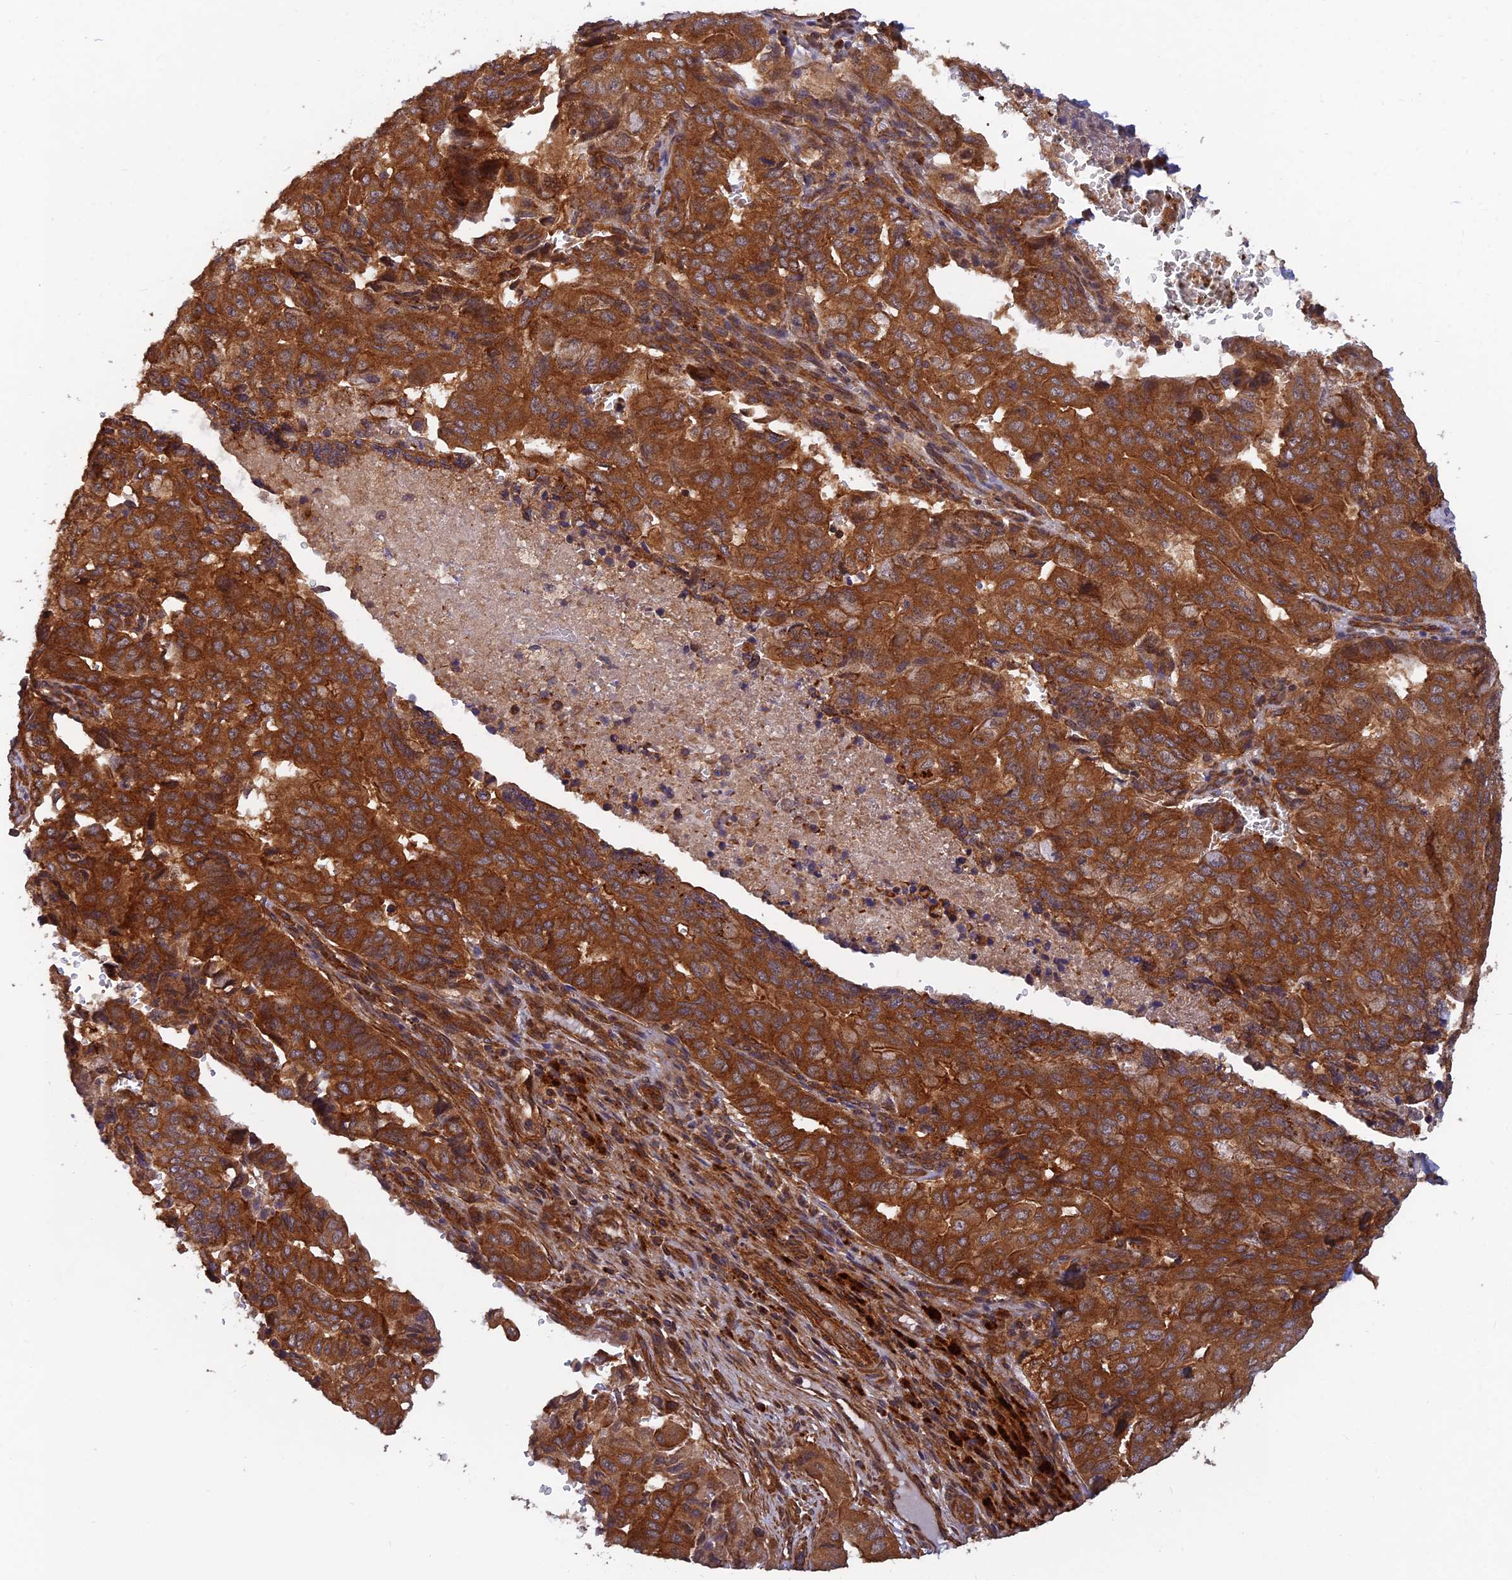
{"staining": {"intensity": "strong", "quantity": ">75%", "location": "cytoplasmic/membranous"}, "tissue": "pancreatic cancer", "cell_type": "Tumor cells", "image_type": "cancer", "snomed": [{"axis": "morphology", "description": "Adenocarcinoma, NOS"}, {"axis": "topography", "description": "Pancreas"}], "caption": "Immunohistochemistry (IHC) (DAB) staining of human pancreatic cancer (adenocarcinoma) shows strong cytoplasmic/membranous protein positivity in approximately >75% of tumor cells. Nuclei are stained in blue.", "gene": "RELCH", "patient": {"sex": "male", "age": 51}}